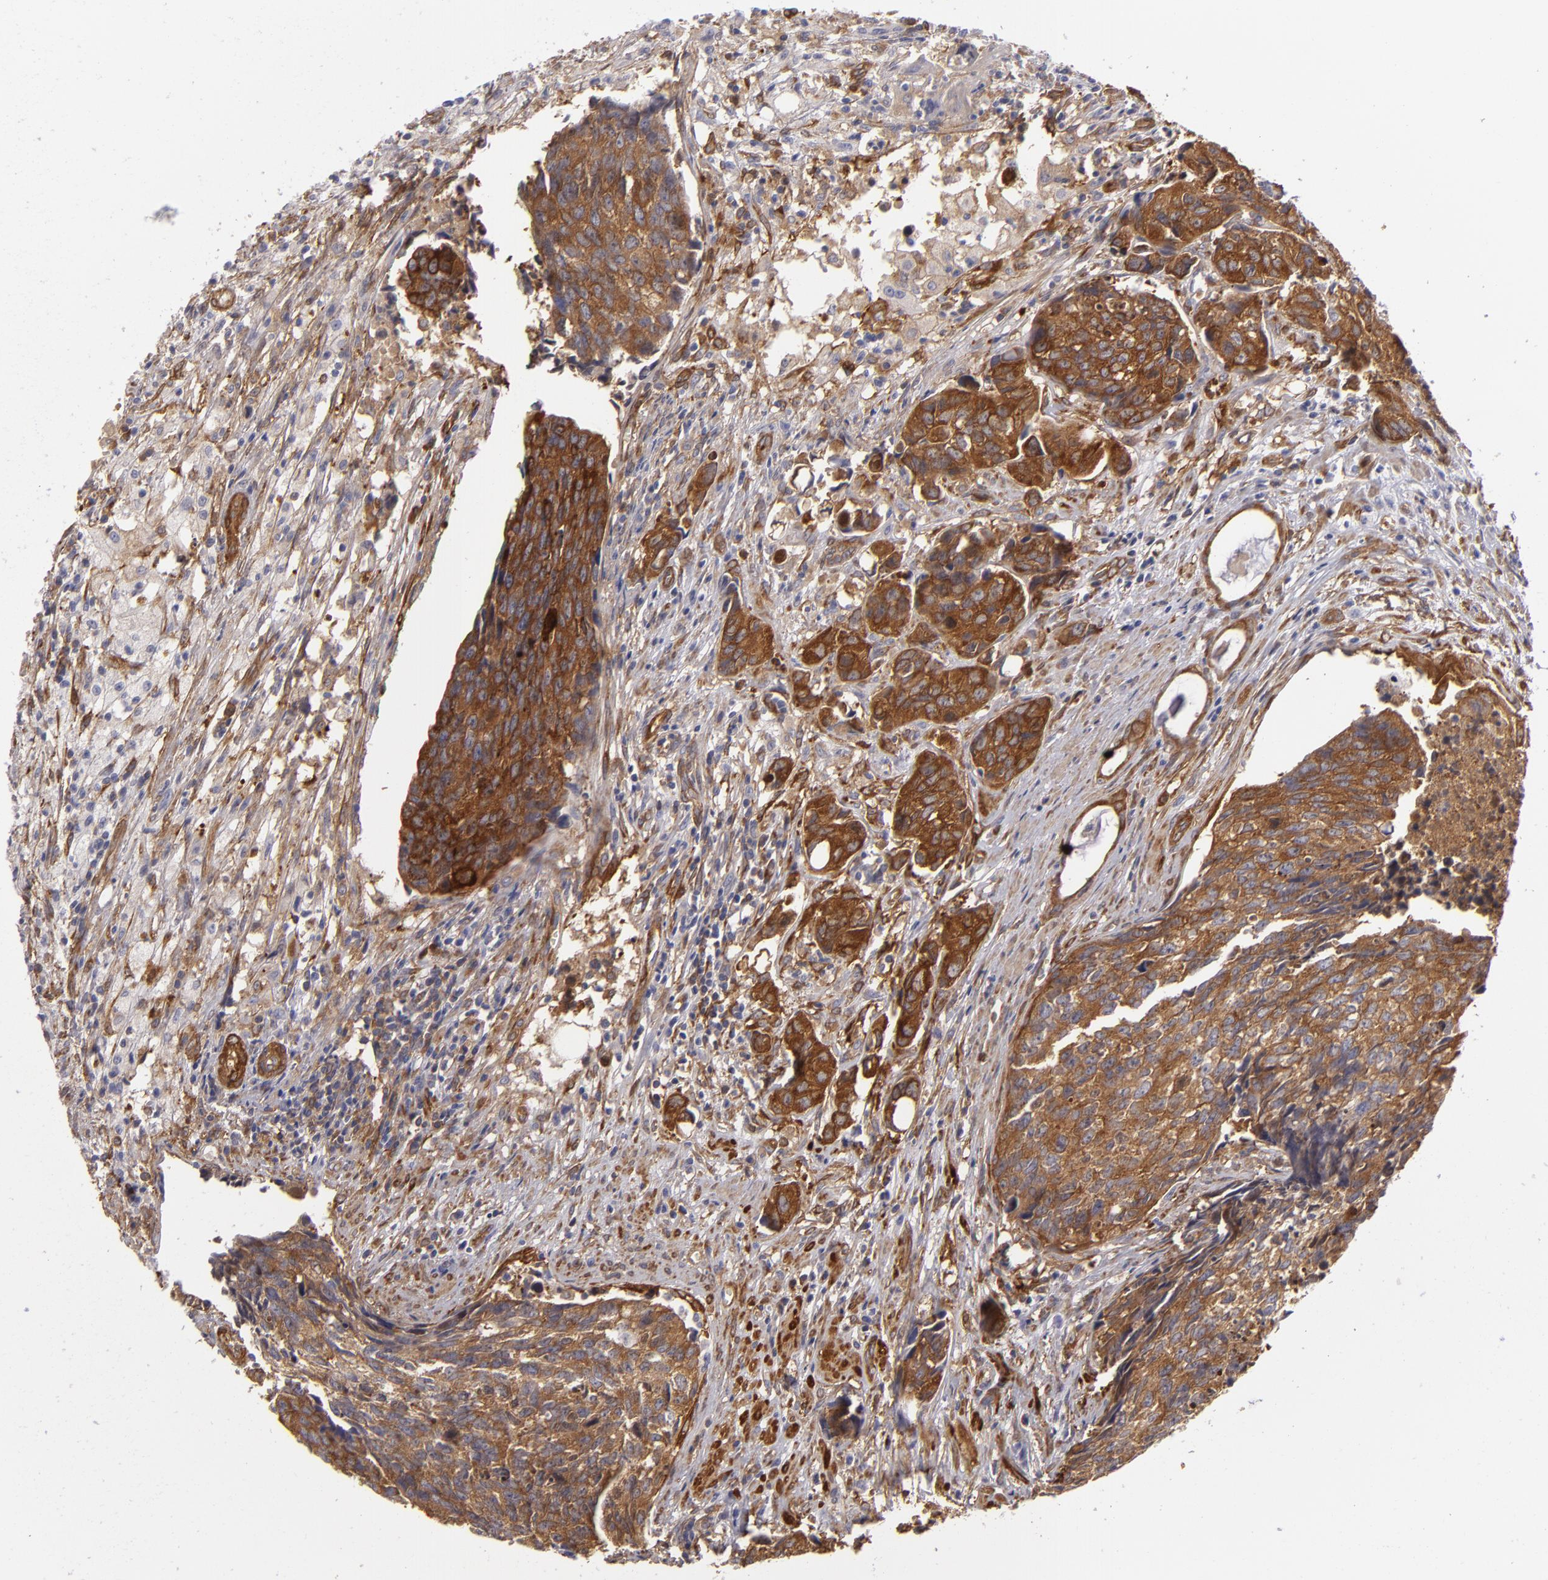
{"staining": {"intensity": "moderate", "quantity": ">75%", "location": "cytoplasmic/membranous"}, "tissue": "urothelial cancer", "cell_type": "Tumor cells", "image_type": "cancer", "snomed": [{"axis": "morphology", "description": "Urothelial carcinoma, High grade"}, {"axis": "topography", "description": "Urinary bladder"}], "caption": "Moderate cytoplasmic/membranous staining for a protein is present in approximately >75% of tumor cells of urothelial cancer using immunohistochemistry.", "gene": "VCL", "patient": {"sex": "male", "age": 81}}